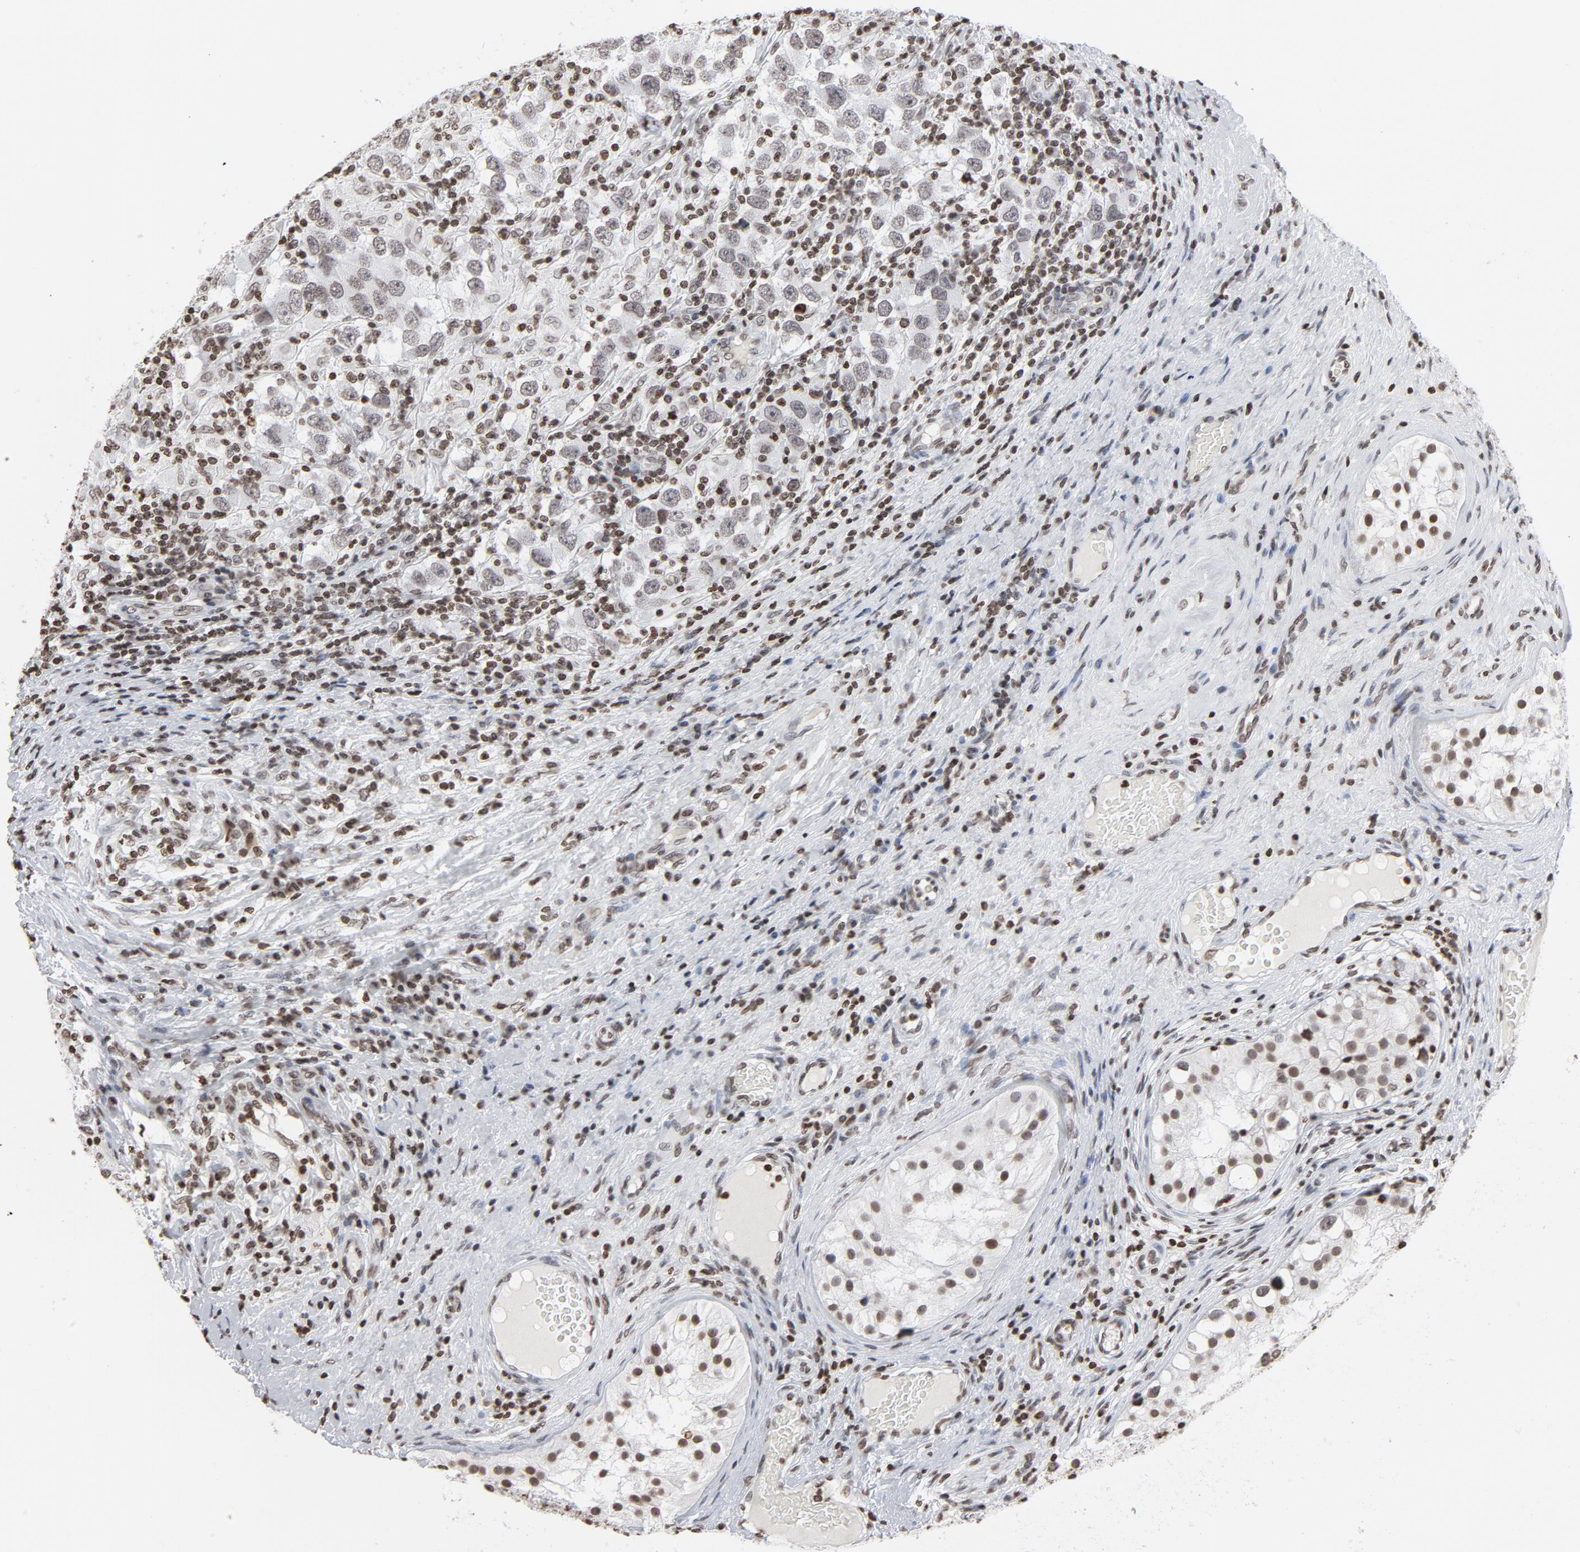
{"staining": {"intensity": "weak", "quantity": ">75%", "location": "nuclear"}, "tissue": "testis cancer", "cell_type": "Tumor cells", "image_type": "cancer", "snomed": [{"axis": "morphology", "description": "Carcinoma, Embryonal, NOS"}, {"axis": "topography", "description": "Testis"}], "caption": "Immunohistochemical staining of human embryonal carcinoma (testis) reveals low levels of weak nuclear protein positivity in about >75% of tumor cells.", "gene": "H2AC12", "patient": {"sex": "male", "age": 21}}